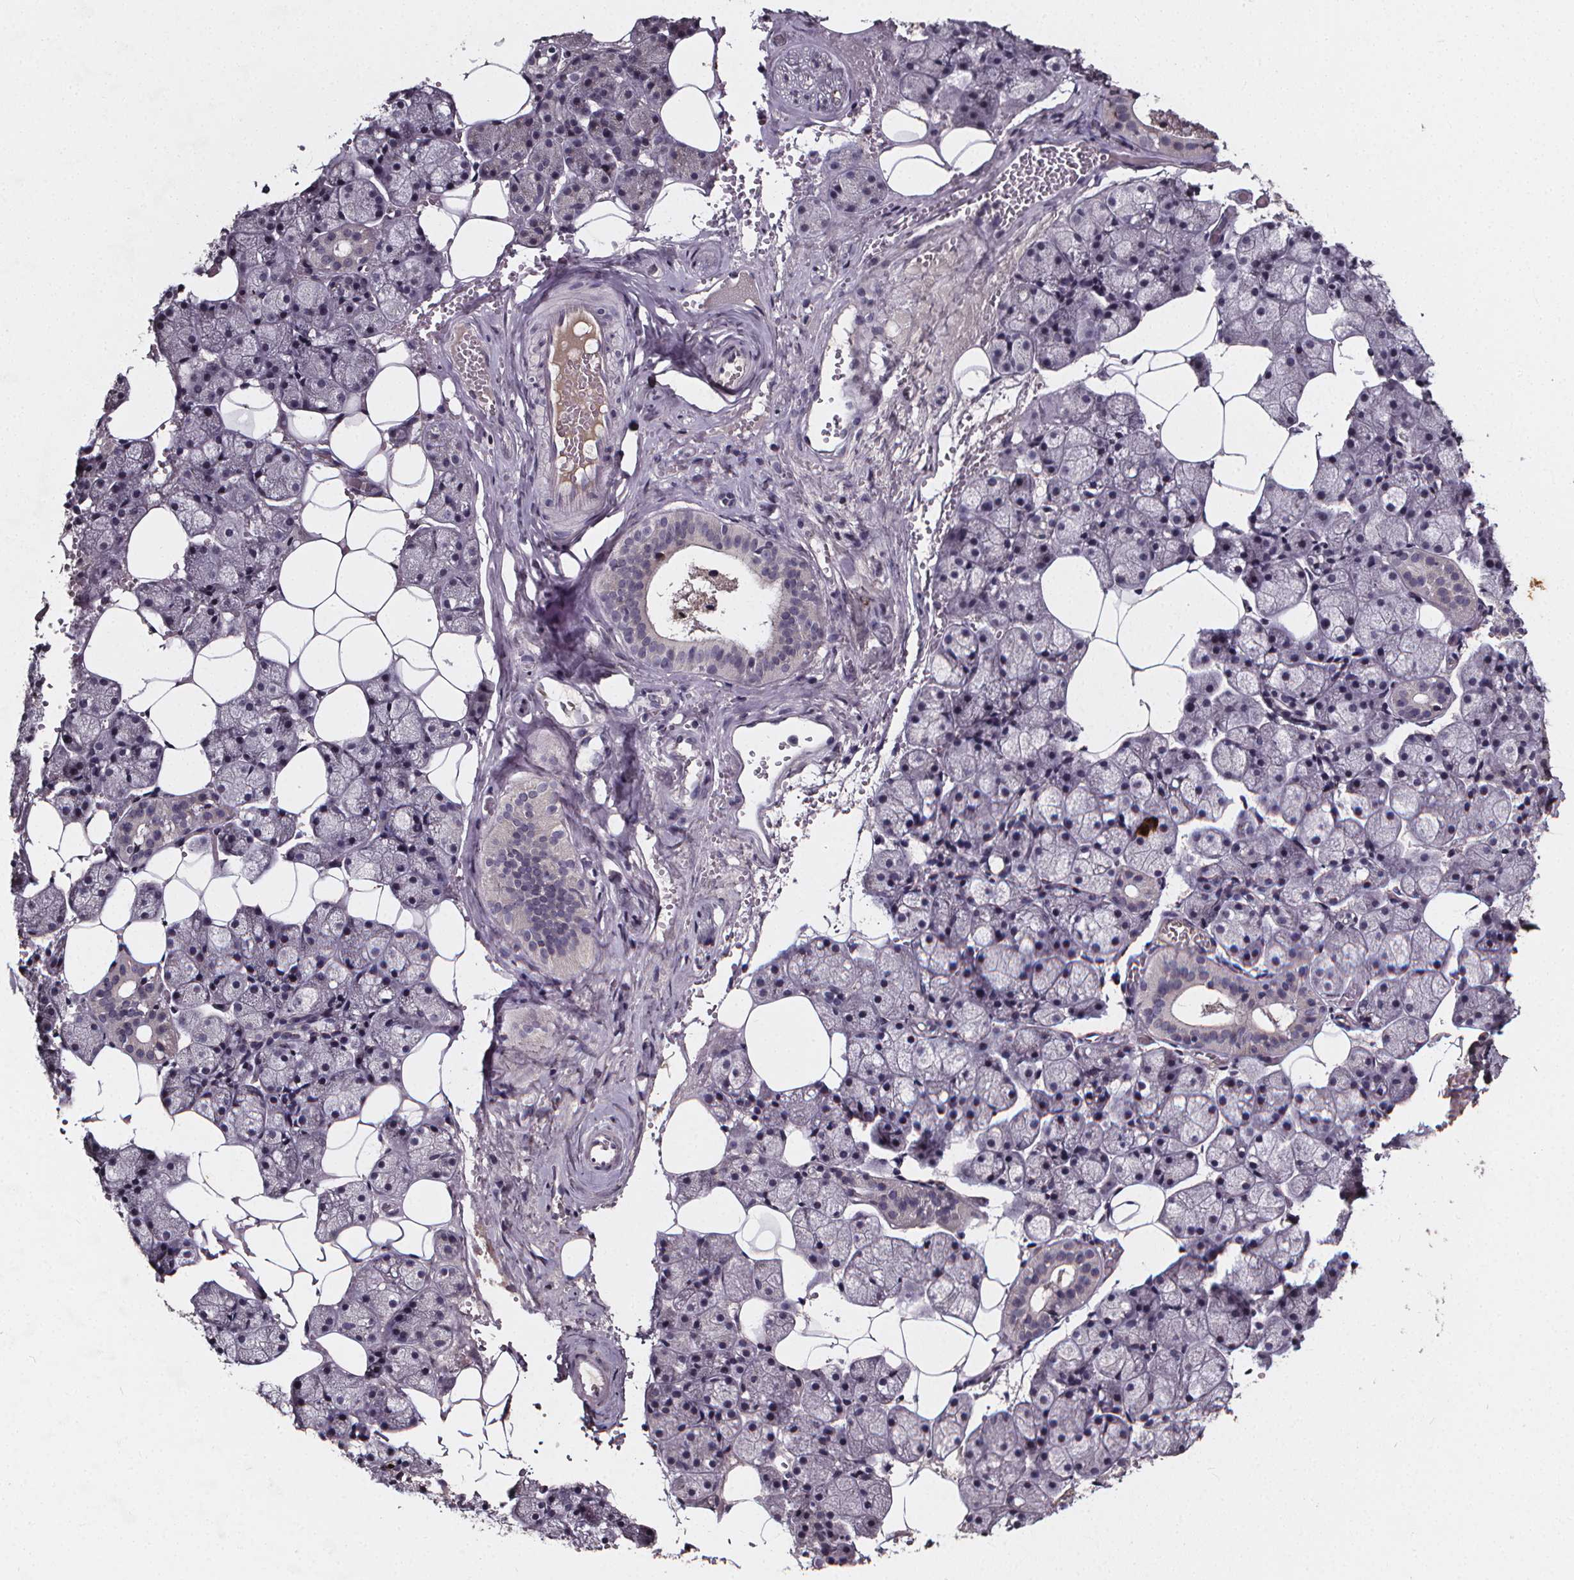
{"staining": {"intensity": "moderate", "quantity": "<25%", "location": "cytoplasmic/membranous"}, "tissue": "salivary gland", "cell_type": "Glandular cells", "image_type": "normal", "snomed": [{"axis": "morphology", "description": "Normal tissue, NOS"}, {"axis": "topography", "description": "Salivary gland"}], "caption": "Immunohistochemistry staining of unremarkable salivary gland, which displays low levels of moderate cytoplasmic/membranous expression in approximately <25% of glandular cells indicating moderate cytoplasmic/membranous protein expression. The staining was performed using DAB (brown) for protein detection and nuclei were counterstained in hematoxylin (blue).", "gene": "SPAG8", "patient": {"sex": "male", "age": 38}}